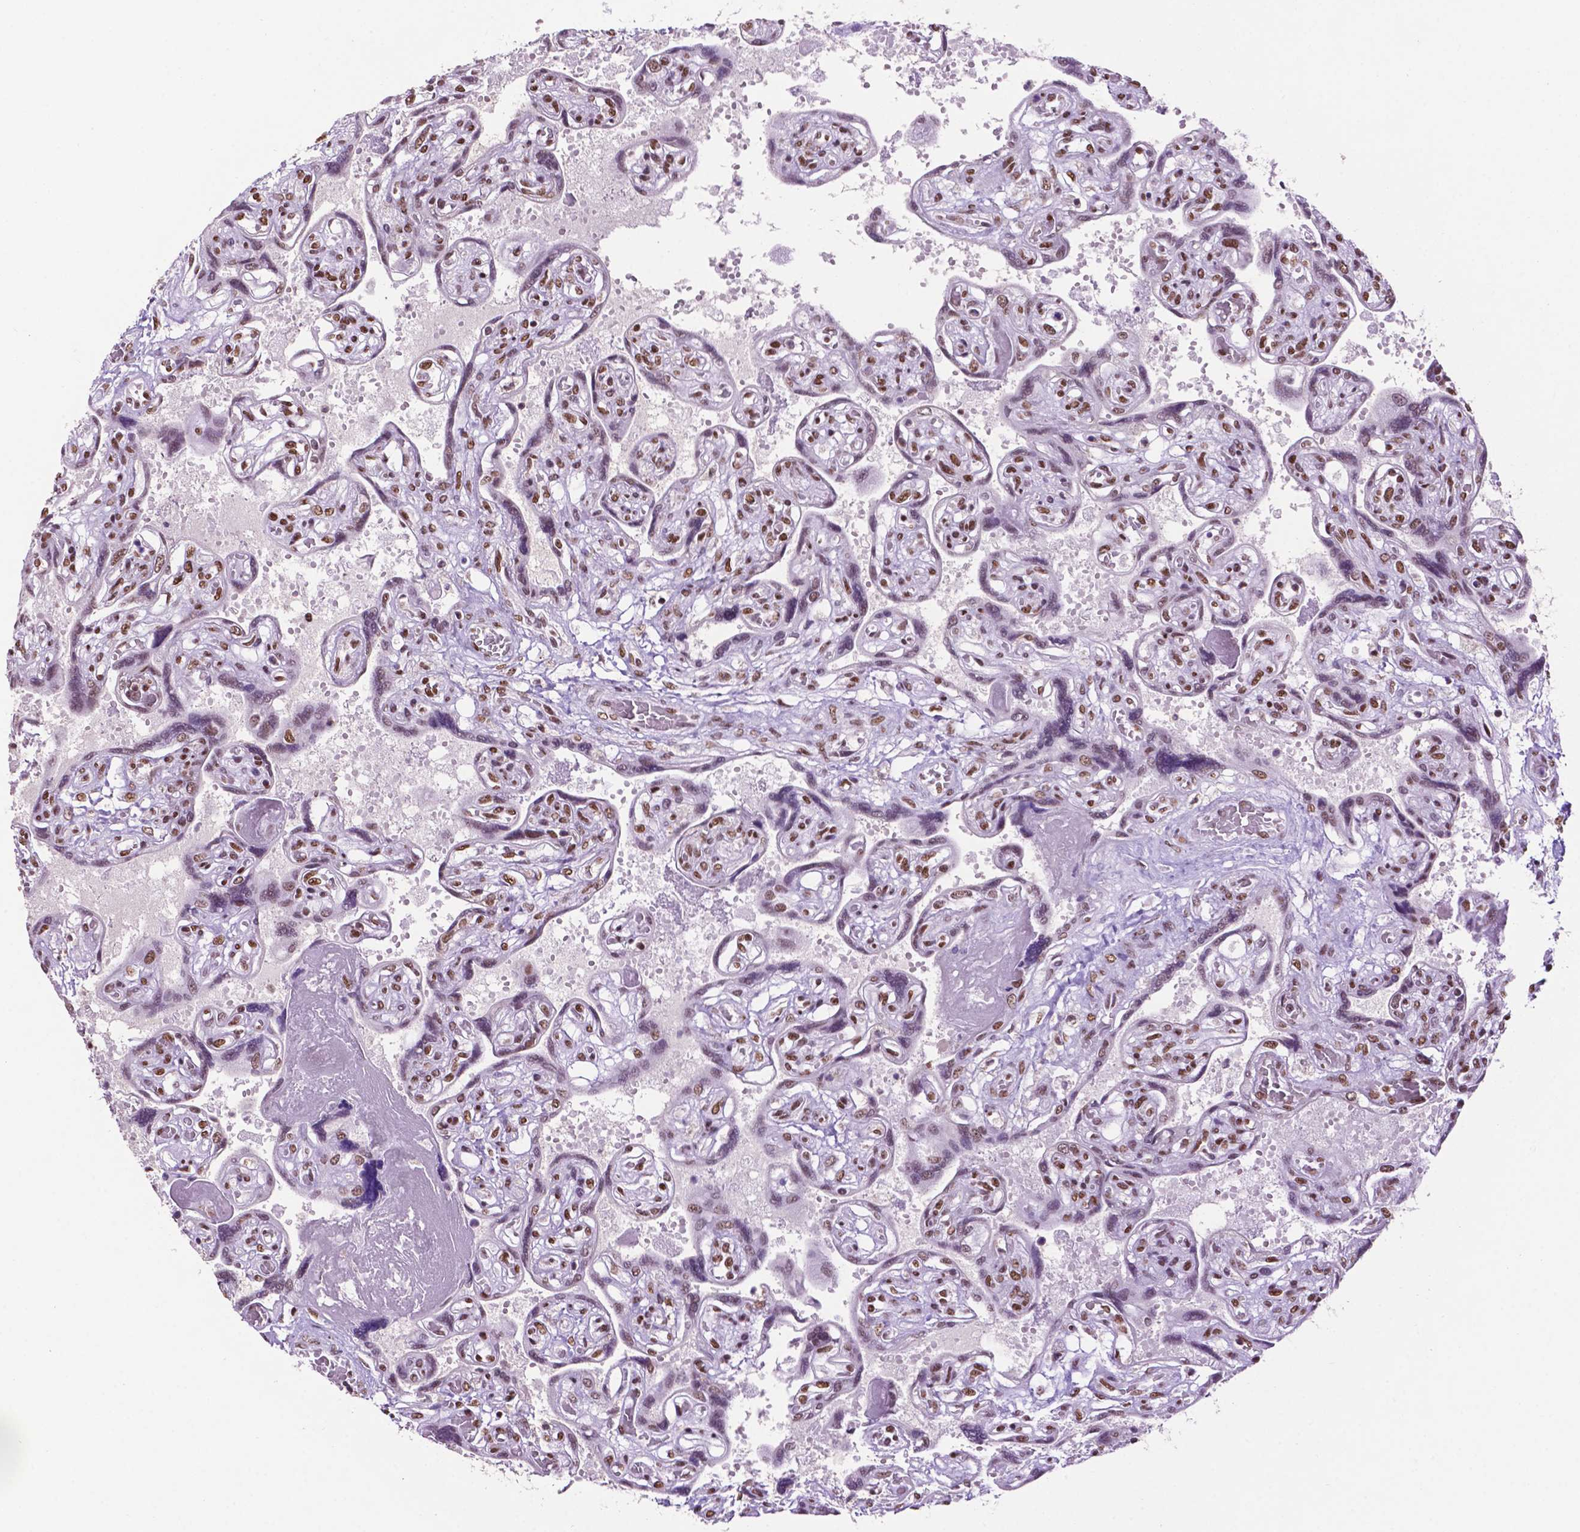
{"staining": {"intensity": "strong", "quantity": "25%-75%", "location": "nuclear"}, "tissue": "placenta", "cell_type": "Decidual cells", "image_type": "normal", "snomed": [{"axis": "morphology", "description": "Normal tissue, NOS"}, {"axis": "topography", "description": "Placenta"}], "caption": "Strong nuclear expression is appreciated in about 25%-75% of decidual cells in benign placenta. The staining was performed using DAB (3,3'-diaminobenzidine) to visualize the protein expression in brown, while the nuclei were stained in blue with hematoxylin (Magnification: 20x).", "gene": "CCAR2", "patient": {"sex": "female", "age": 32}}